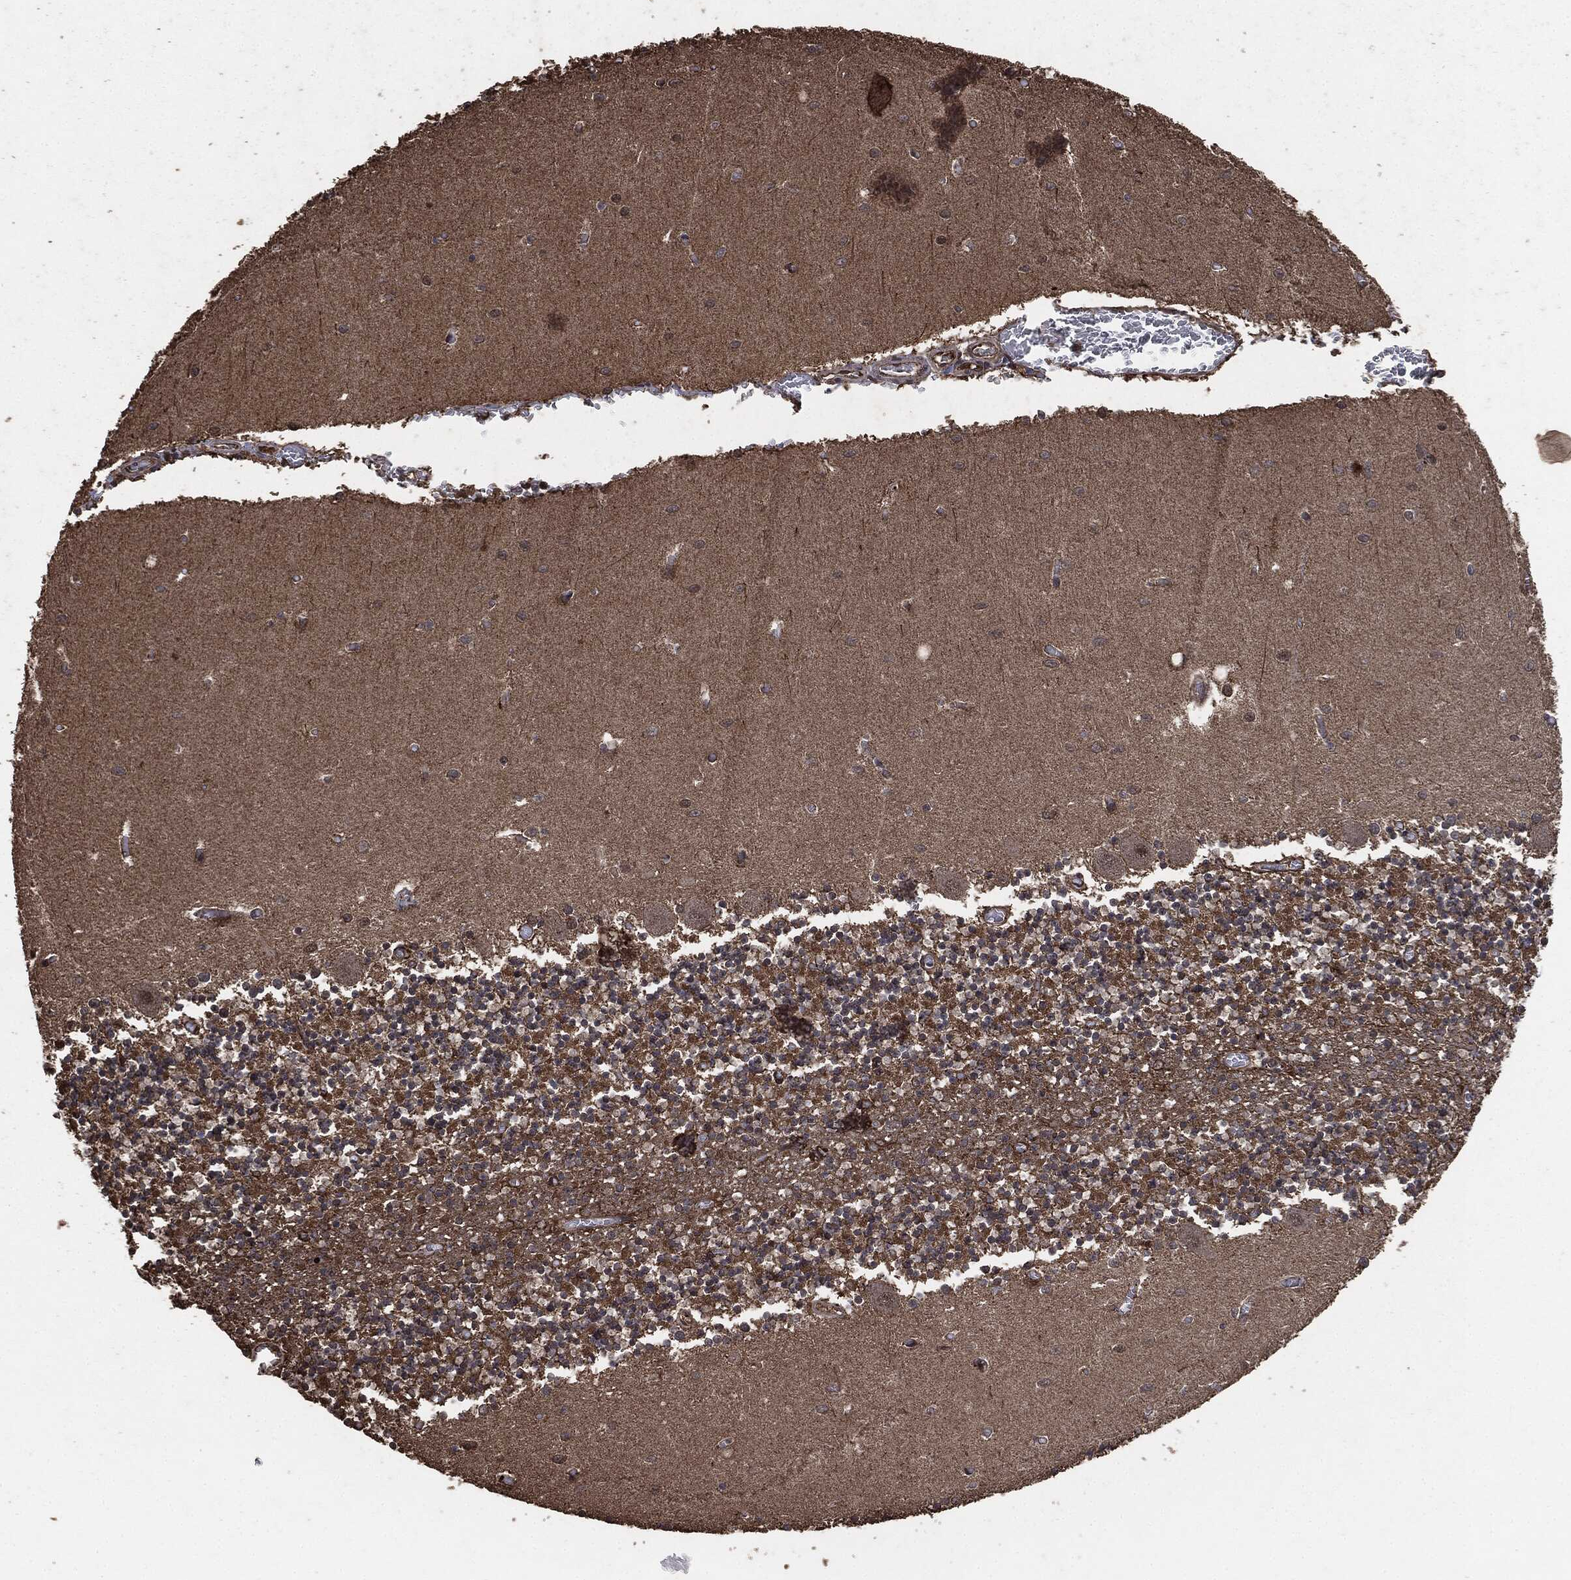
{"staining": {"intensity": "negative", "quantity": "none", "location": "none"}, "tissue": "cerebellum", "cell_type": "Cells in granular layer", "image_type": "normal", "snomed": [{"axis": "morphology", "description": "Normal tissue, NOS"}, {"axis": "topography", "description": "Cerebellum"}], "caption": "Immunohistochemistry of unremarkable human cerebellum displays no expression in cells in granular layer. (Brightfield microscopy of DAB (3,3'-diaminobenzidine) immunohistochemistry (IHC) at high magnification).", "gene": "EGFR", "patient": {"sex": "female", "age": 64}}